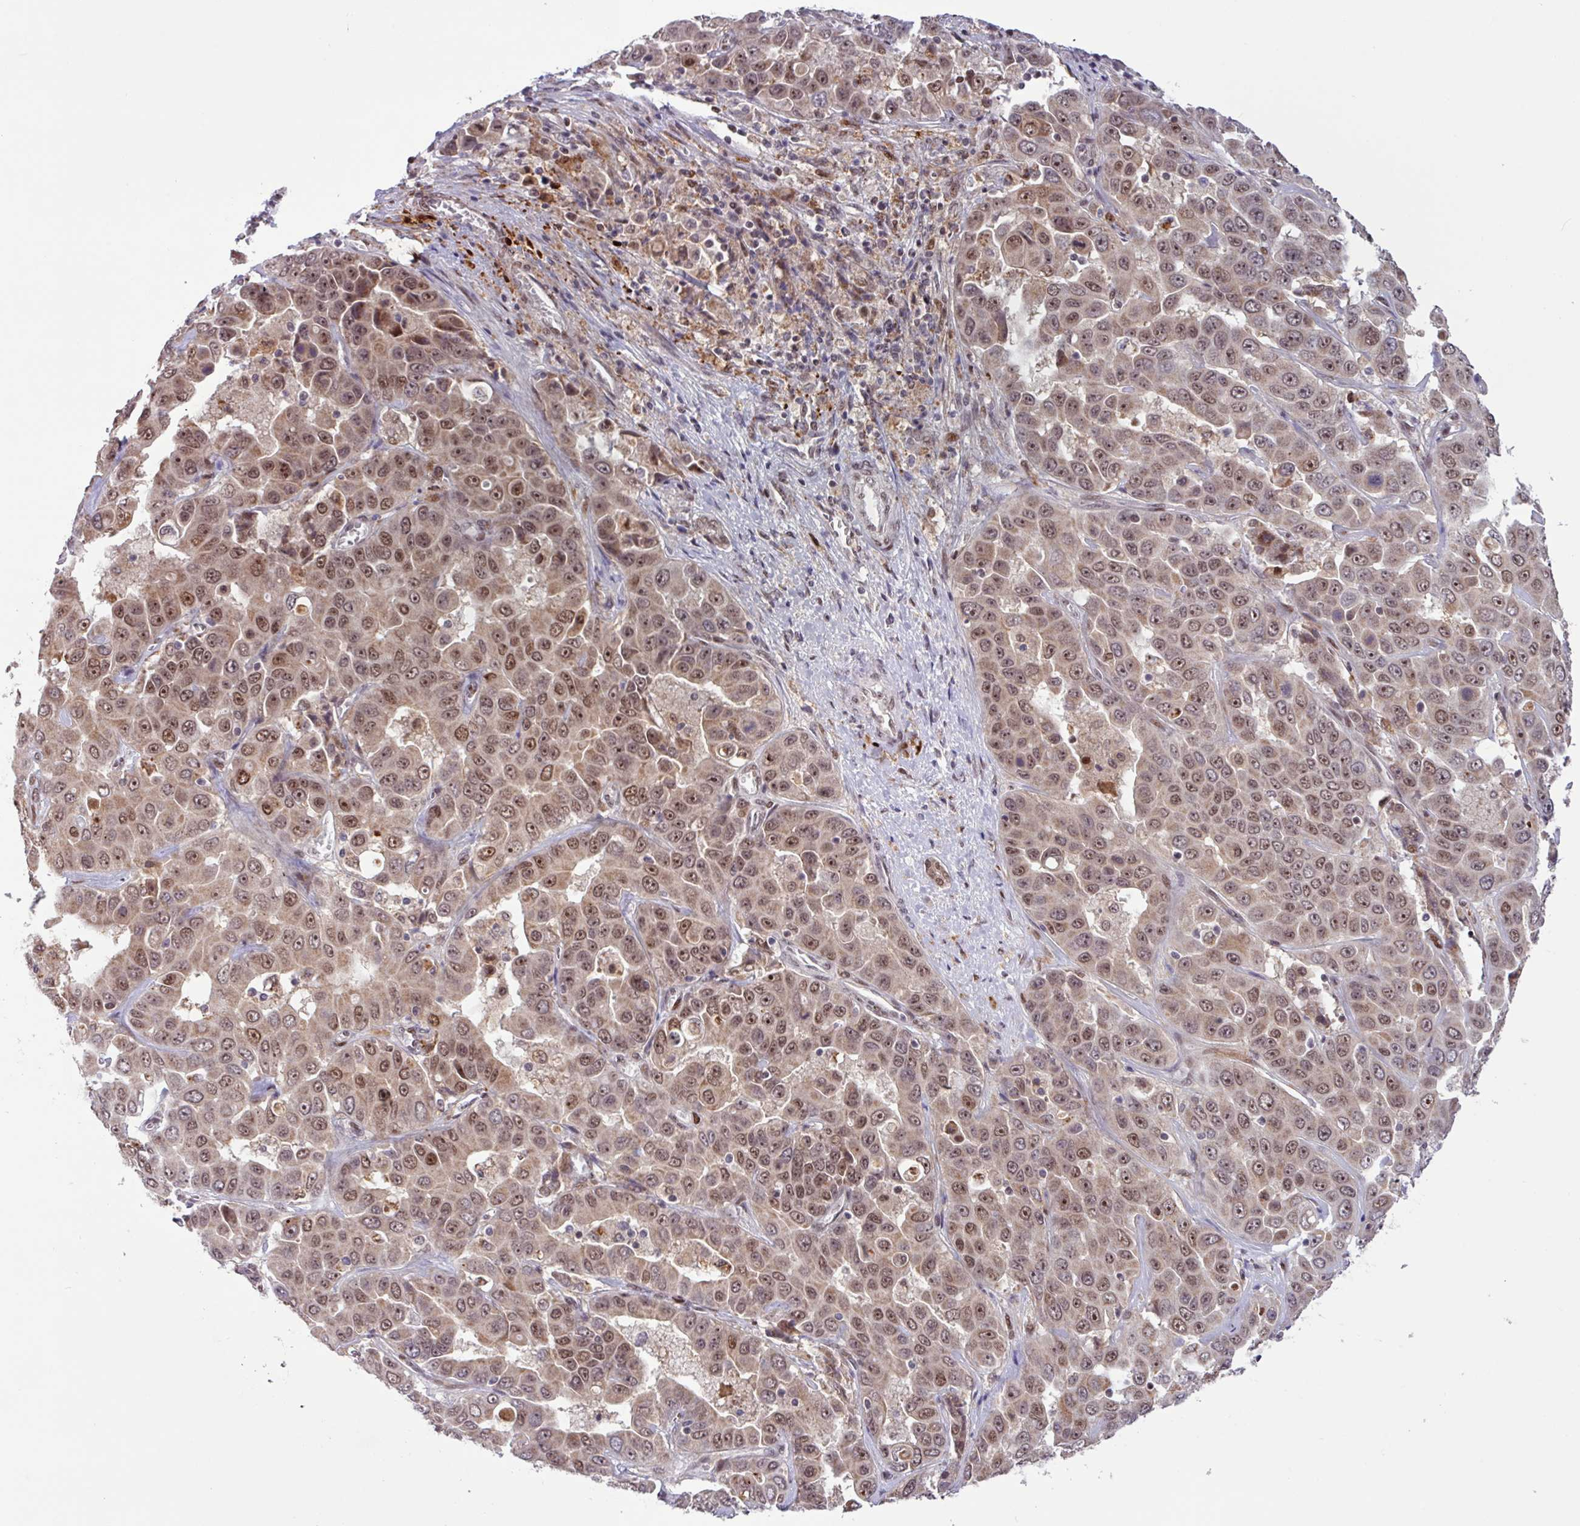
{"staining": {"intensity": "moderate", "quantity": ">75%", "location": "nuclear"}, "tissue": "liver cancer", "cell_type": "Tumor cells", "image_type": "cancer", "snomed": [{"axis": "morphology", "description": "Cholangiocarcinoma"}, {"axis": "topography", "description": "Liver"}], "caption": "Moderate nuclear protein expression is present in about >75% of tumor cells in cholangiocarcinoma (liver).", "gene": "BRD3", "patient": {"sex": "female", "age": 52}}